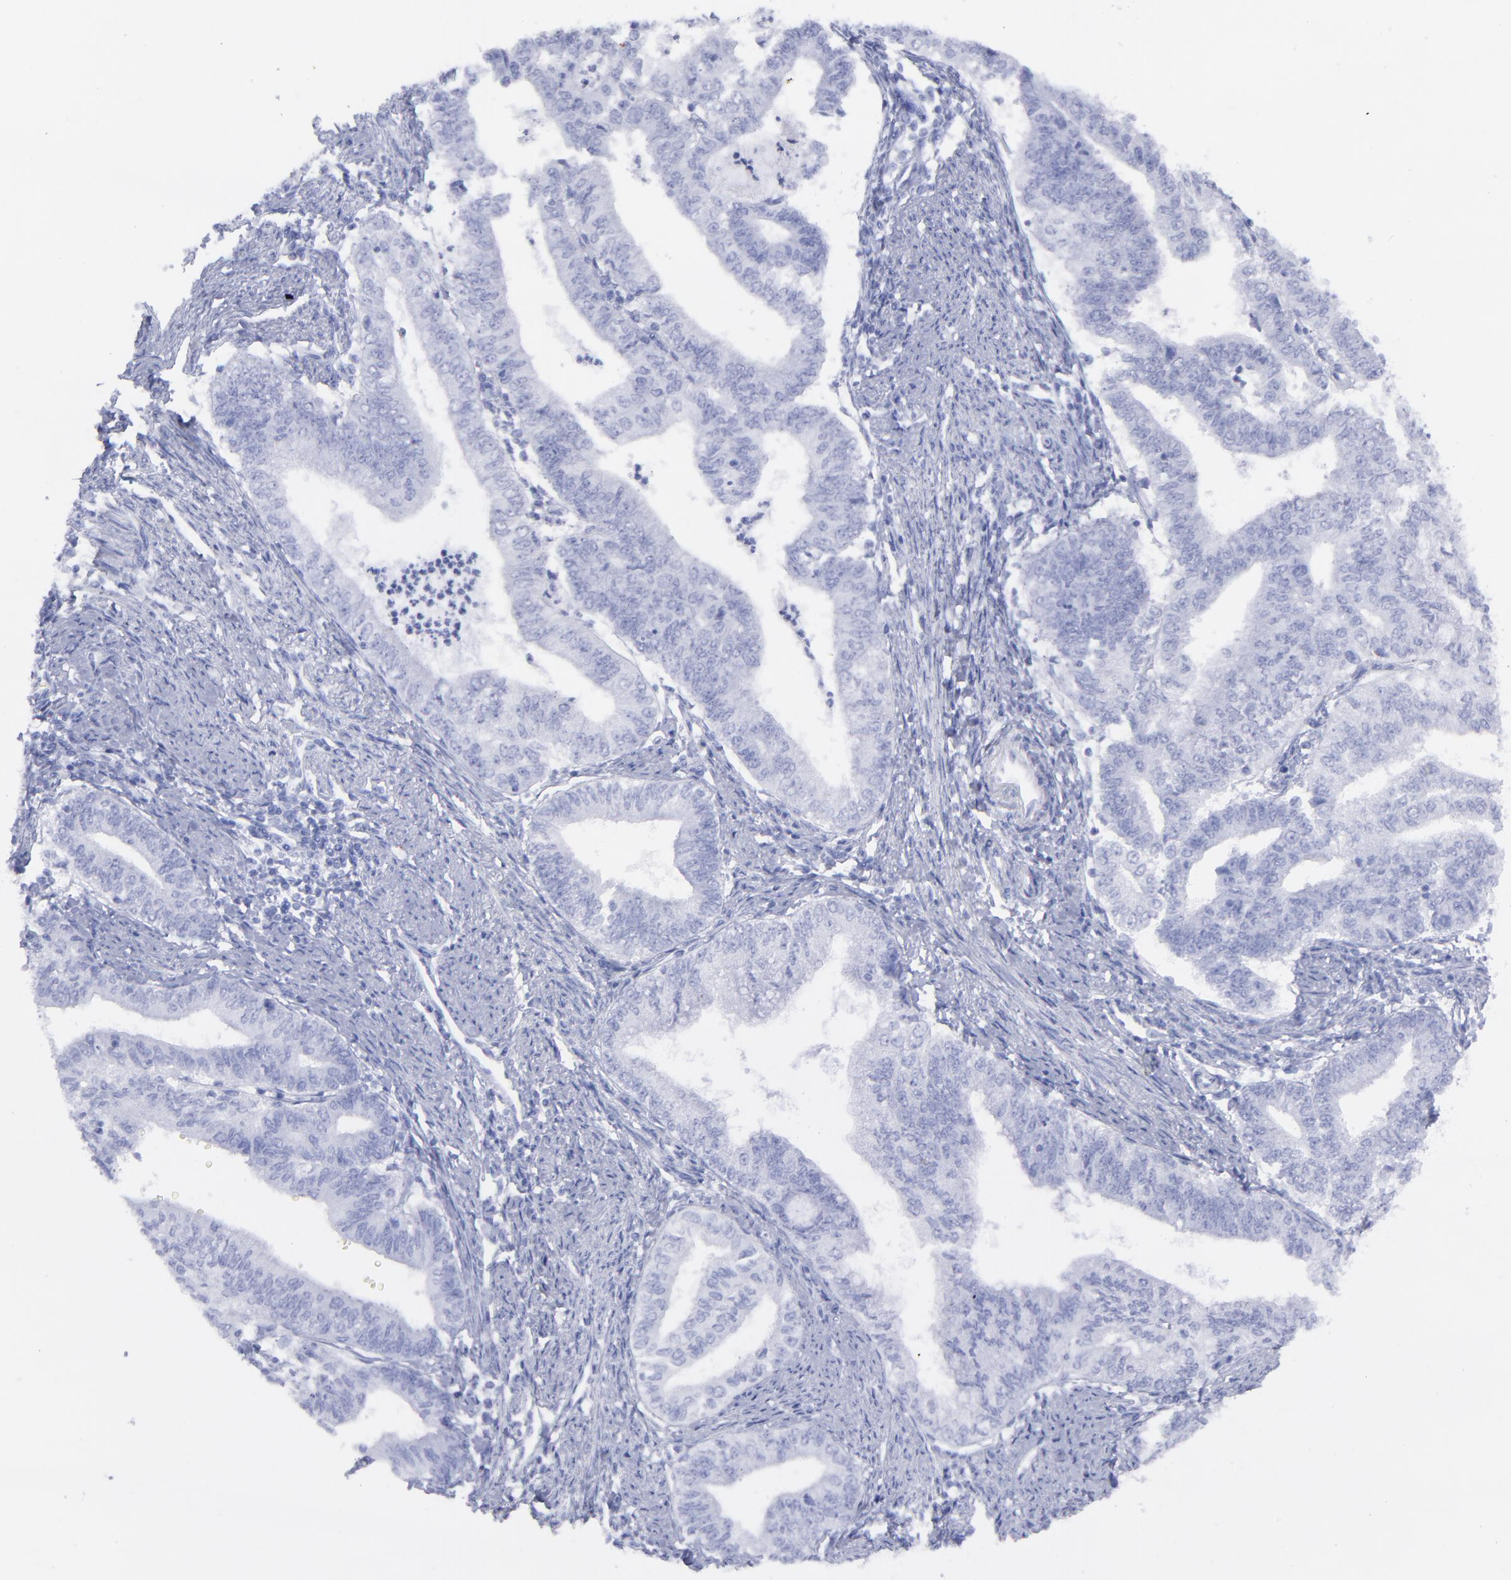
{"staining": {"intensity": "negative", "quantity": "none", "location": "none"}, "tissue": "endometrial cancer", "cell_type": "Tumor cells", "image_type": "cancer", "snomed": [{"axis": "morphology", "description": "Adenocarcinoma, NOS"}, {"axis": "topography", "description": "Endometrium"}], "caption": "Tumor cells show no significant protein expression in endometrial cancer. (DAB (3,3'-diaminobenzidine) immunohistochemistry with hematoxylin counter stain).", "gene": "F13B", "patient": {"sex": "female", "age": 66}}